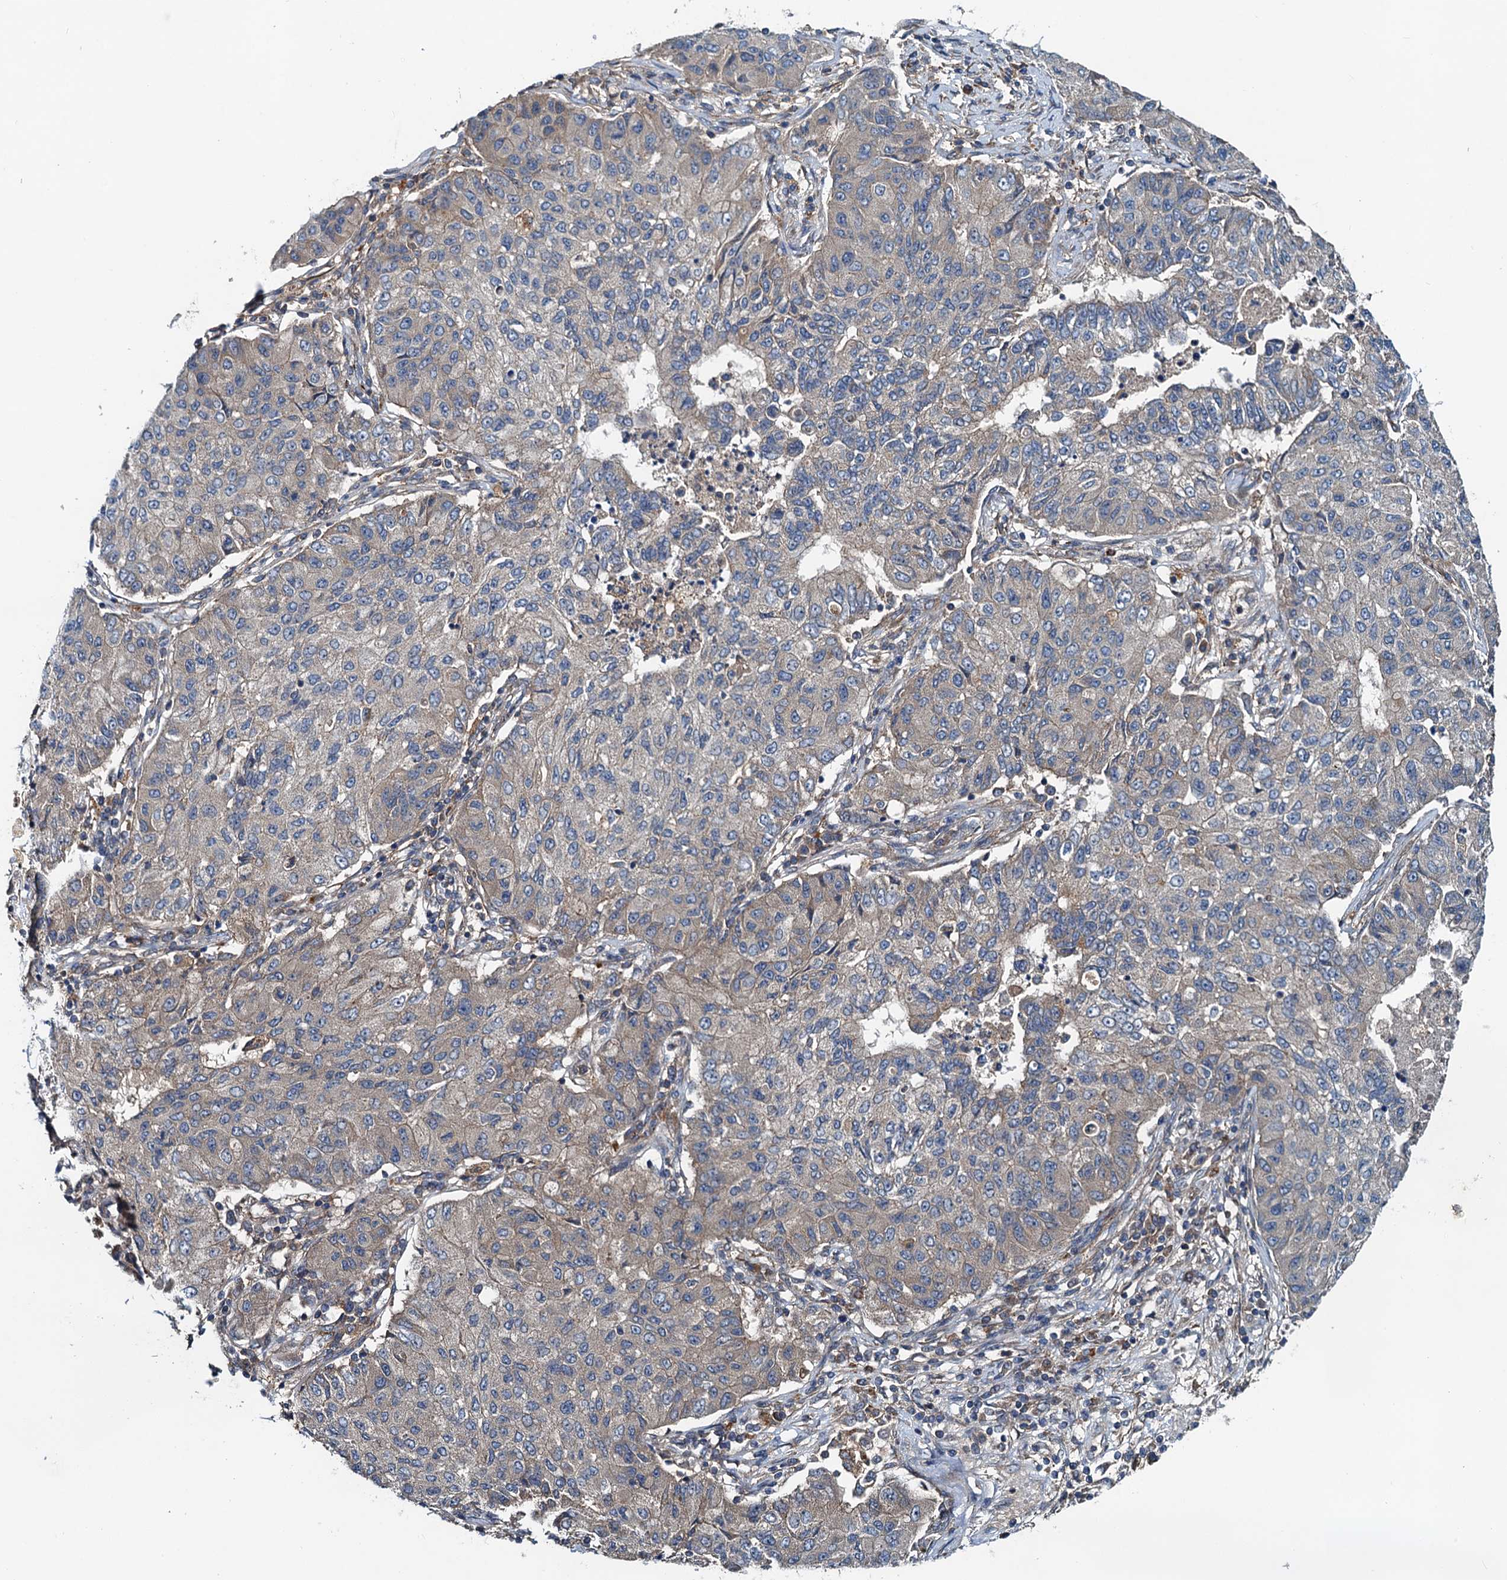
{"staining": {"intensity": "negative", "quantity": "none", "location": "none"}, "tissue": "lung cancer", "cell_type": "Tumor cells", "image_type": "cancer", "snomed": [{"axis": "morphology", "description": "Squamous cell carcinoma, NOS"}, {"axis": "topography", "description": "Lung"}], "caption": "Protein analysis of lung cancer (squamous cell carcinoma) shows no significant expression in tumor cells.", "gene": "EFL1", "patient": {"sex": "male", "age": 74}}